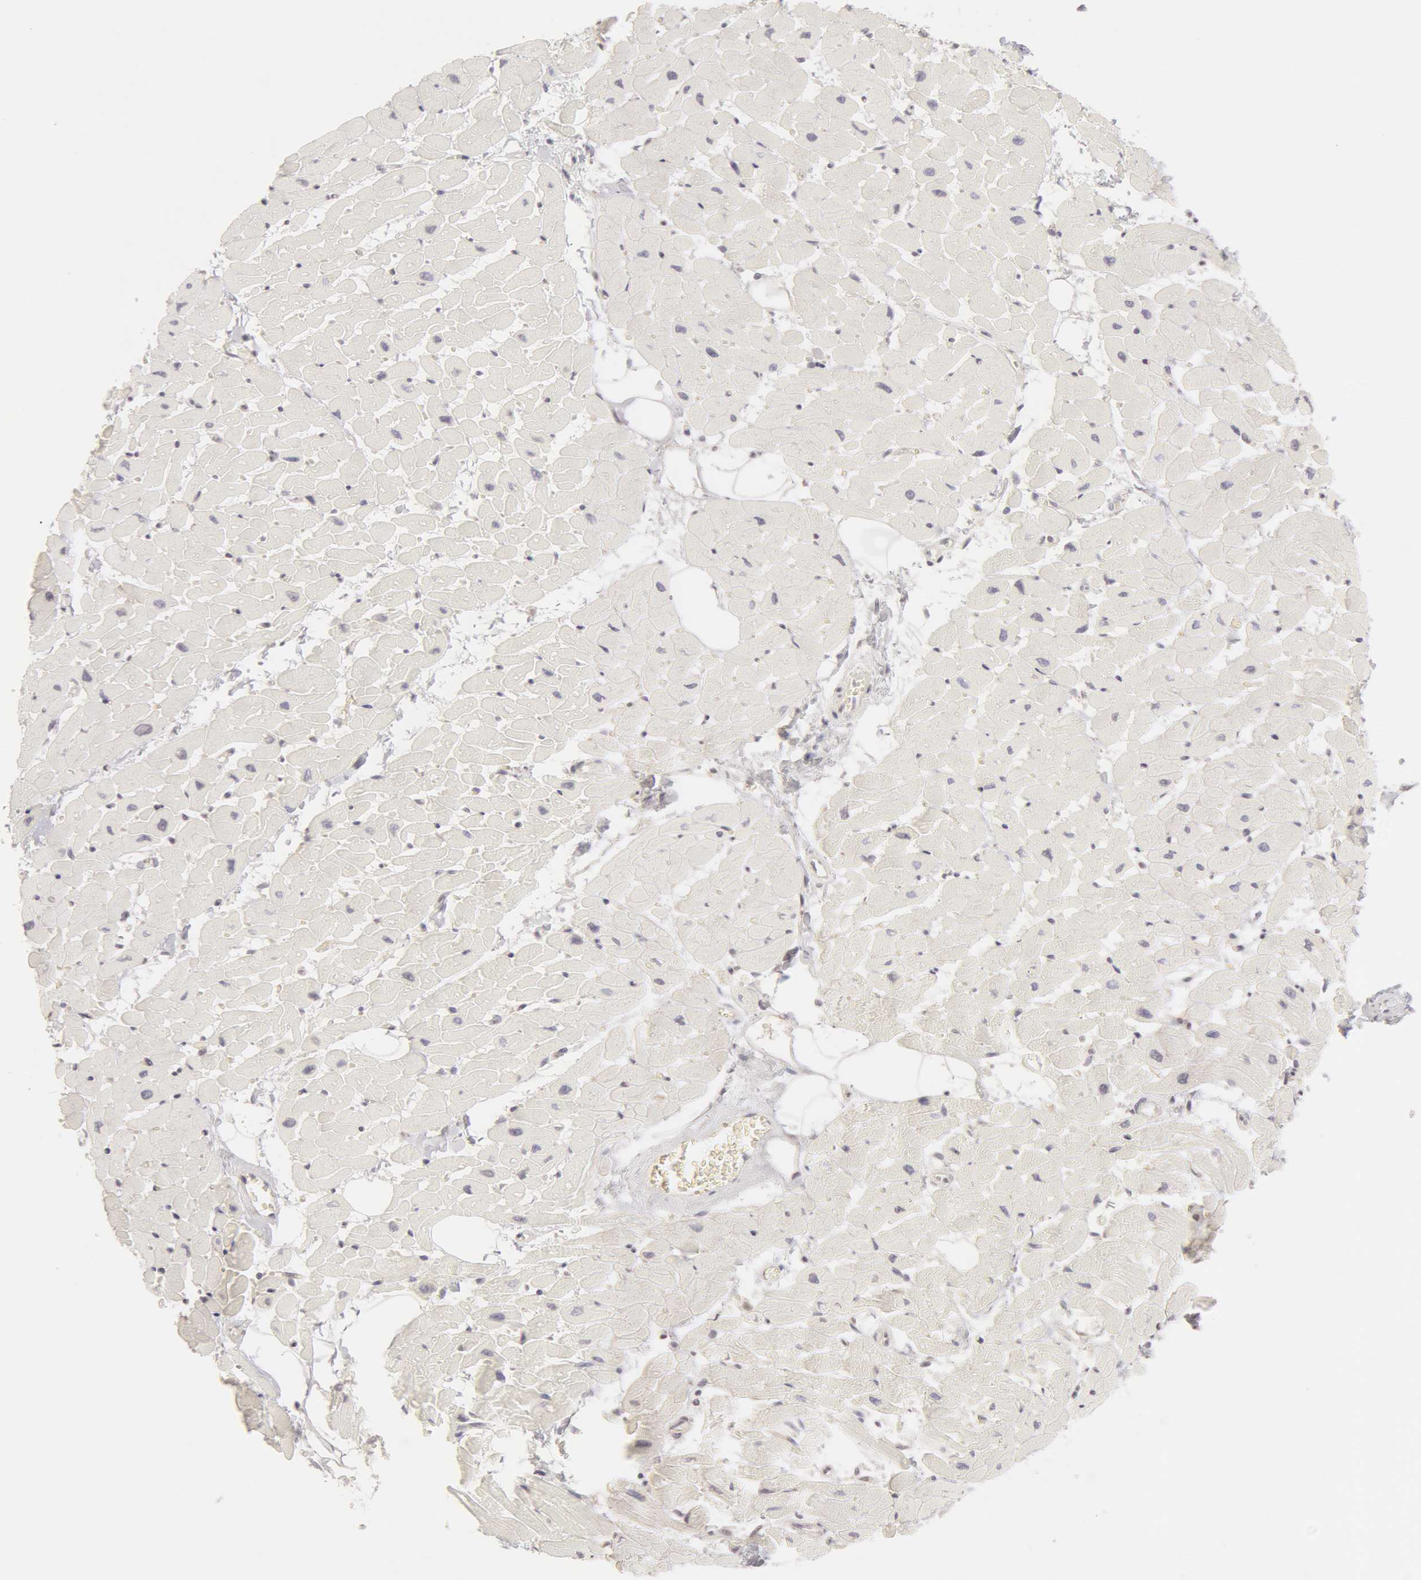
{"staining": {"intensity": "negative", "quantity": "none", "location": "none"}, "tissue": "heart muscle", "cell_type": "Cardiomyocytes", "image_type": "normal", "snomed": [{"axis": "morphology", "description": "Normal tissue, NOS"}, {"axis": "topography", "description": "Heart"}], "caption": "Heart muscle was stained to show a protein in brown. There is no significant staining in cardiomyocytes.", "gene": "ADAM10", "patient": {"sex": "female", "age": 19}}